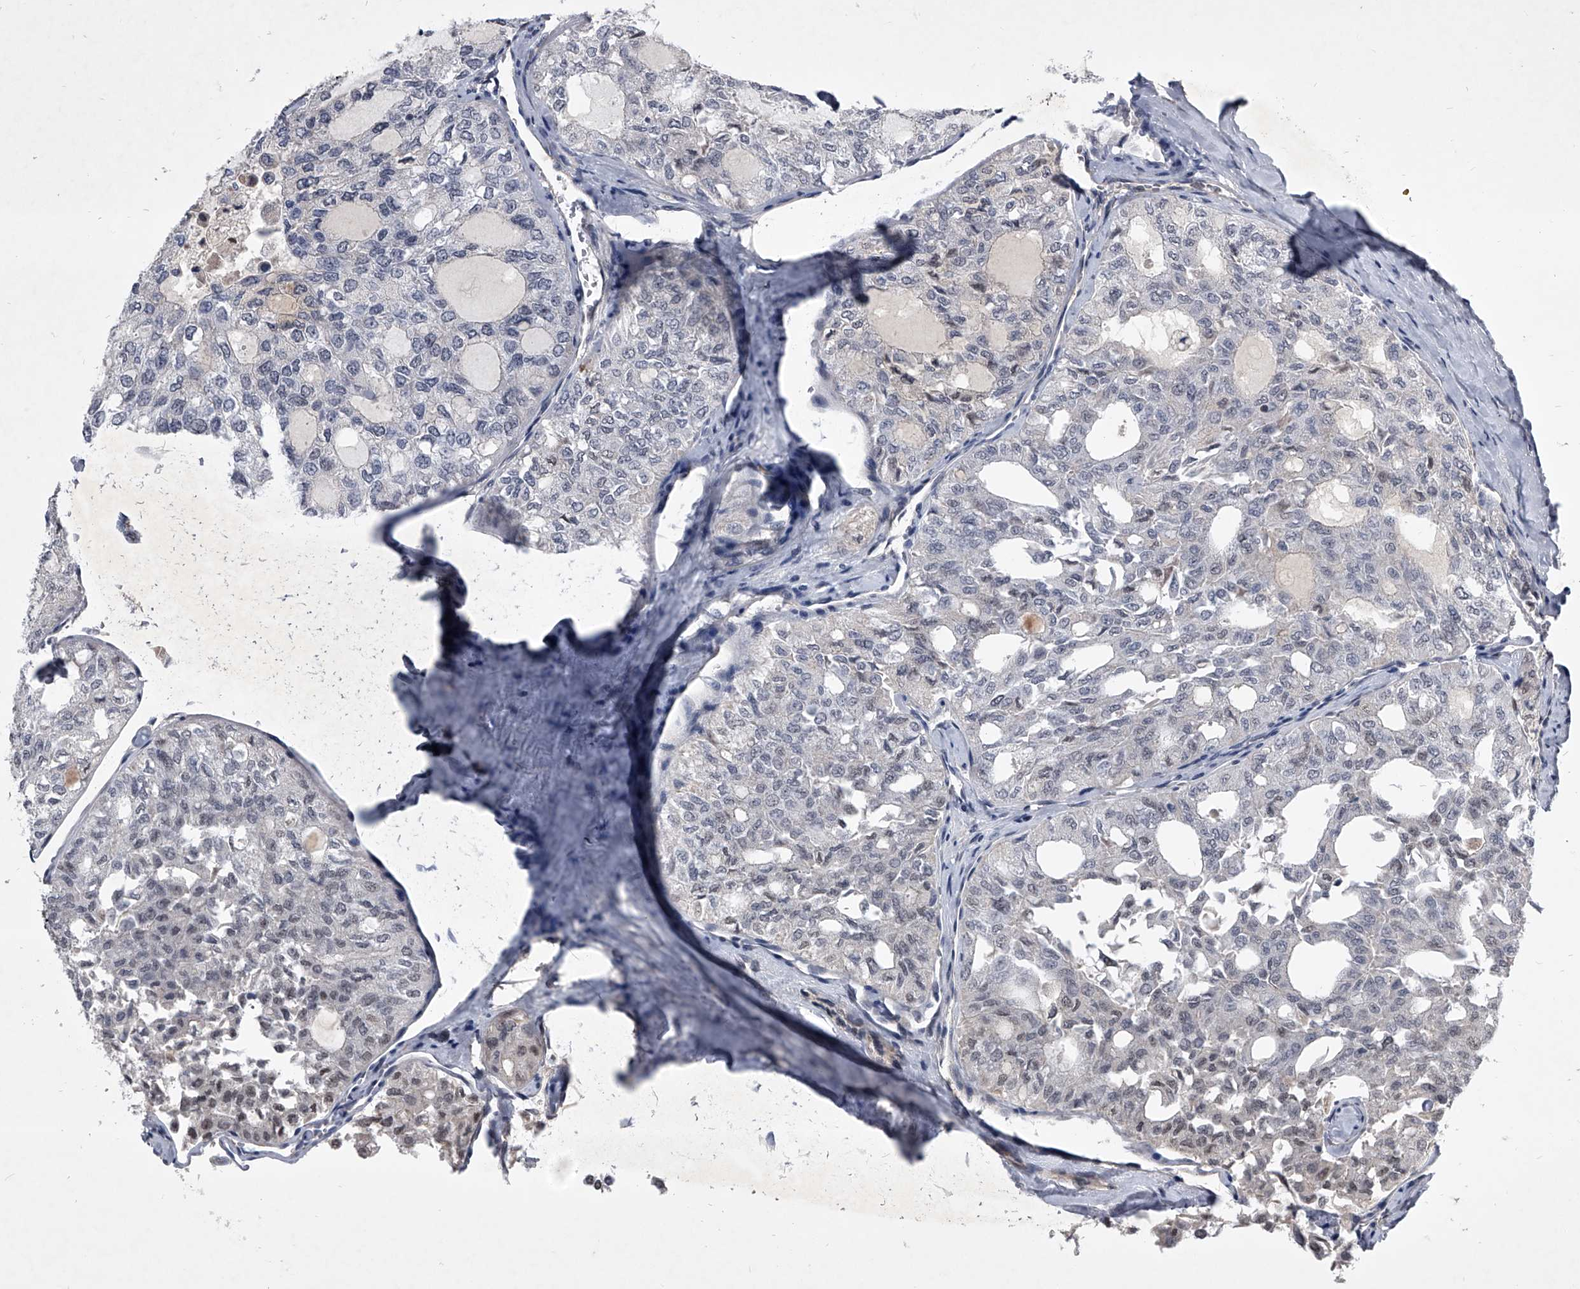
{"staining": {"intensity": "weak", "quantity": "<25%", "location": "nuclear"}, "tissue": "thyroid cancer", "cell_type": "Tumor cells", "image_type": "cancer", "snomed": [{"axis": "morphology", "description": "Follicular adenoma carcinoma, NOS"}, {"axis": "topography", "description": "Thyroid gland"}], "caption": "Thyroid cancer (follicular adenoma carcinoma) stained for a protein using immunohistochemistry (IHC) exhibits no positivity tumor cells.", "gene": "ZNF76", "patient": {"sex": "male", "age": 75}}